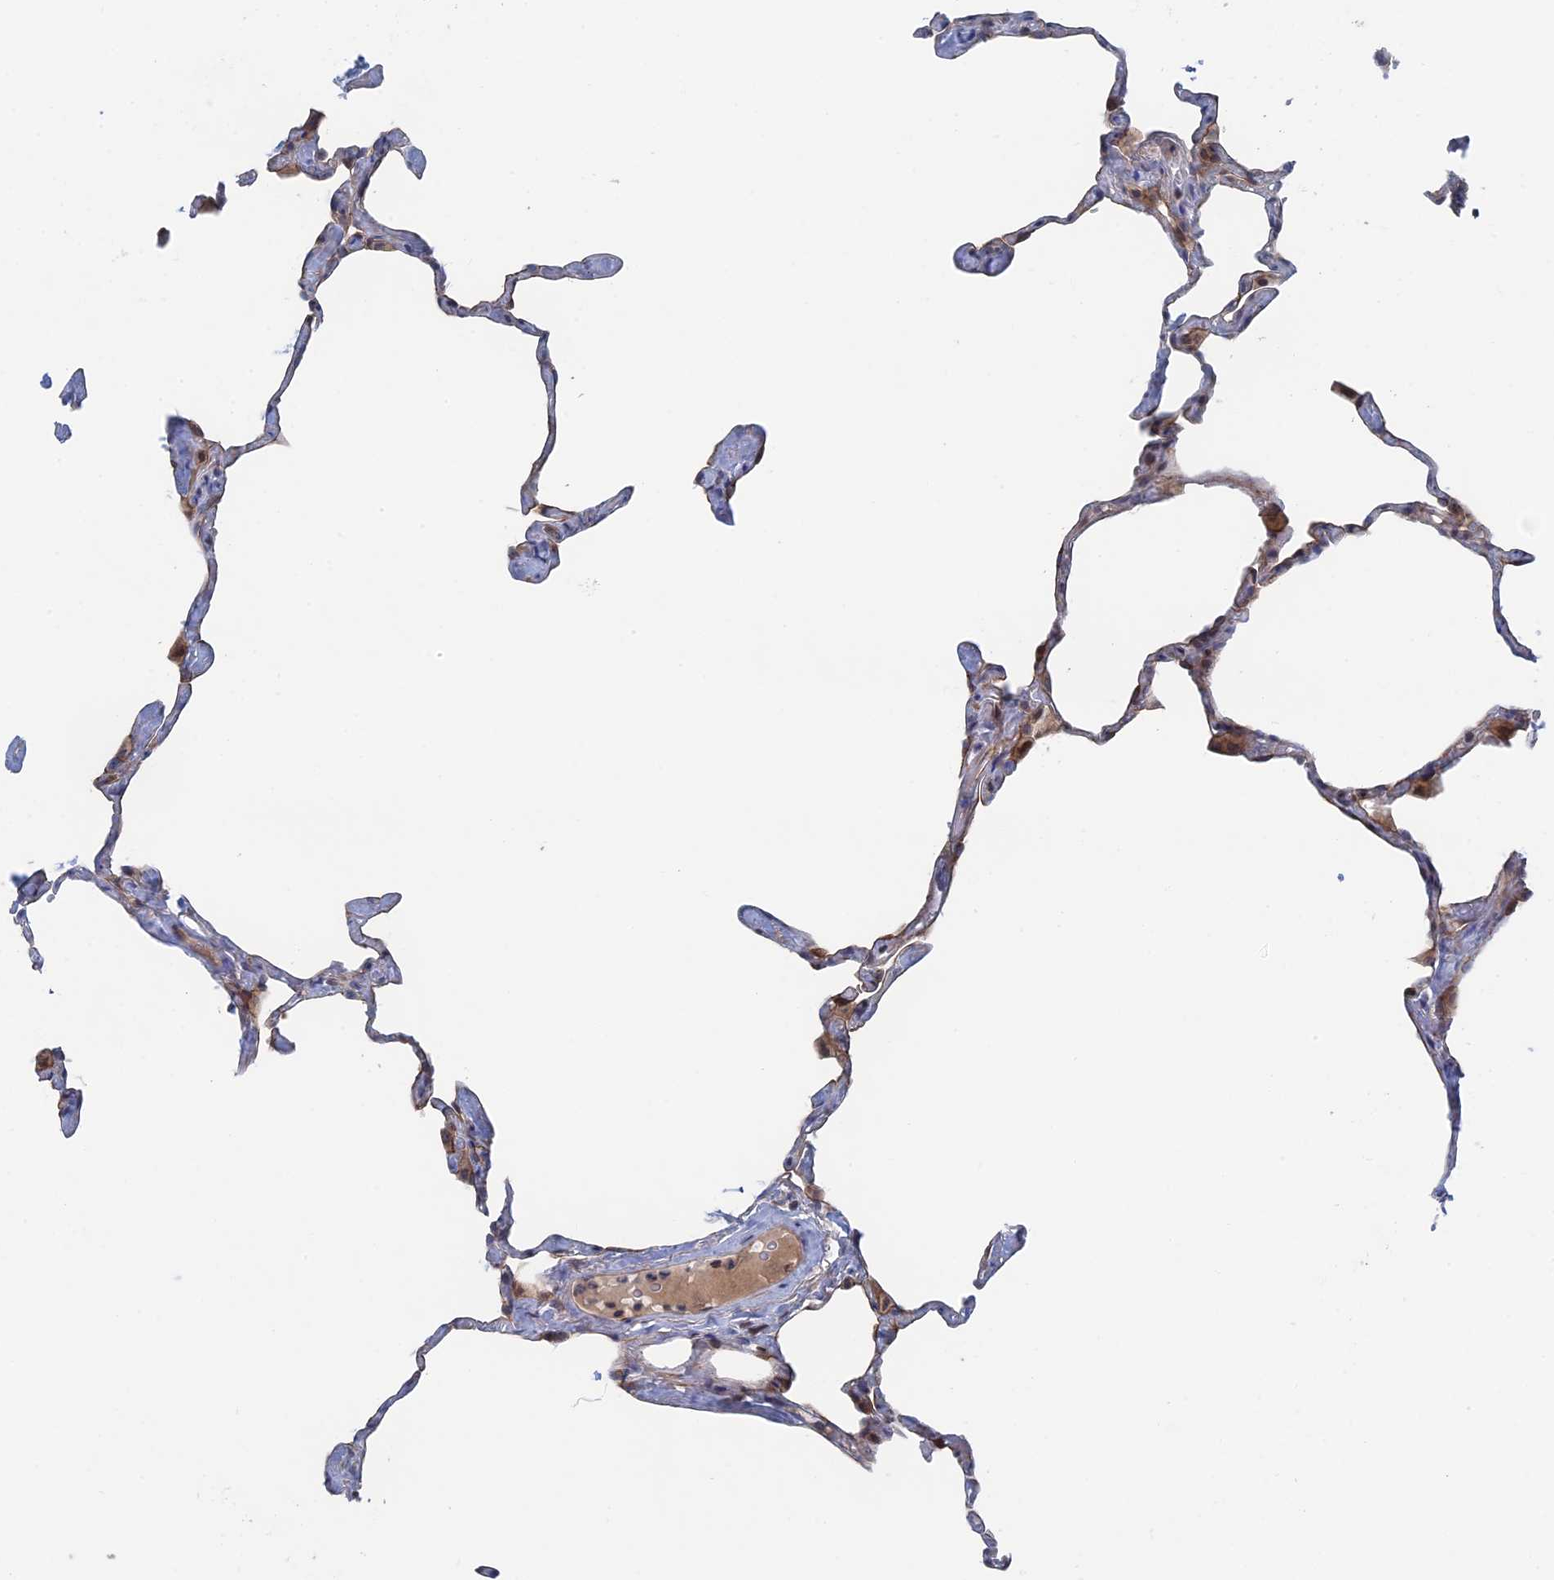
{"staining": {"intensity": "weak", "quantity": "<25%", "location": "cytoplasmic/membranous"}, "tissue": "lung", "cell_type": "Alveolar cells", "image_type": "normal", "snomed": [{"axis": "morphology", "description": "Normal tissue, NOS"}, {"axis": "topography", "description": "Lung"}], "caption": "The IHC micrograph has no significant expression in alveolar cells of lung.", "gene": "IL7", "patient": {"sex": "male", "age": 65}}